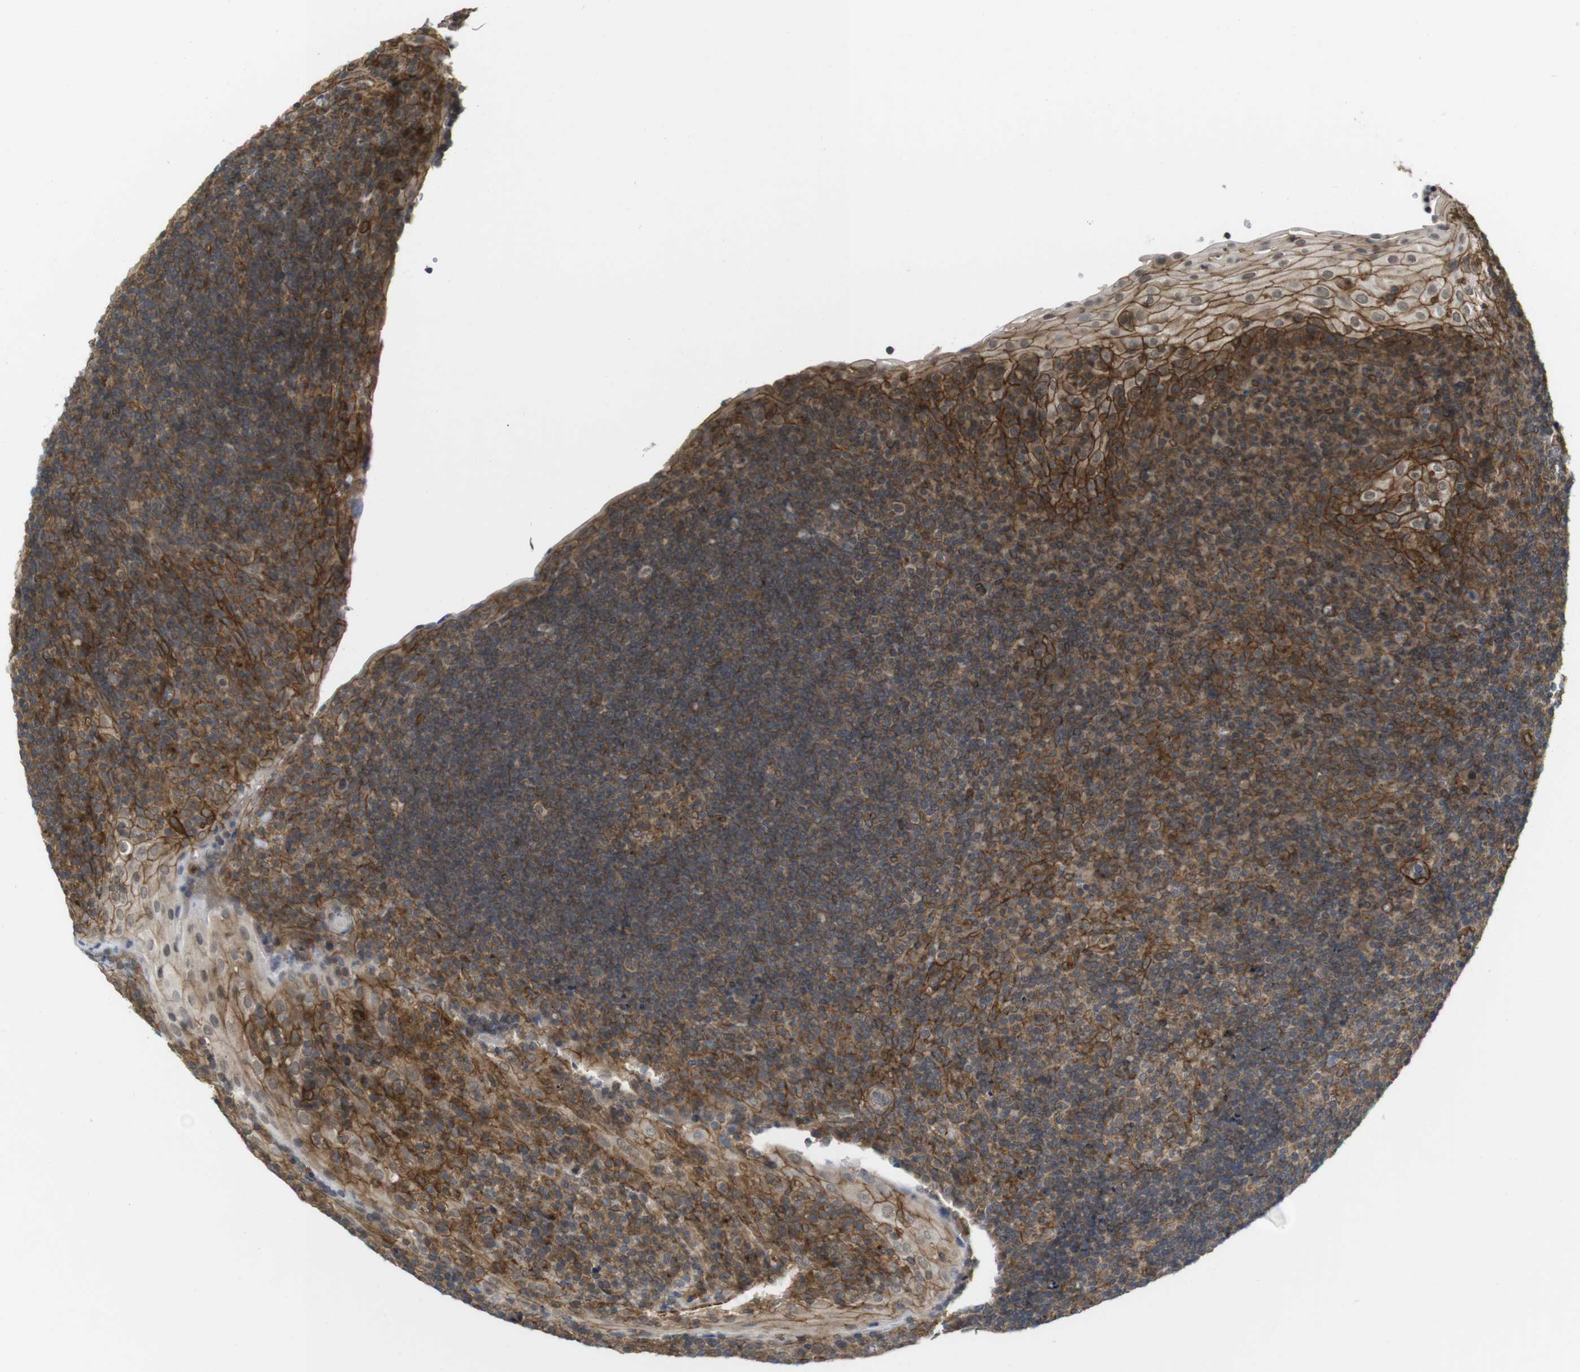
{"staining": {"intensity": "moderate", "quantity": ">75%", "location": "cytoplasmic/membranous"}, "tissue": "tonsil", "cell_type": "Germinal center cells", "image_type": "normal", "snomed": [{"axis": "morphology", "description": "Normal tissue, NOS"}, {"axis": "topography", "description": "Tonsil"}], "caption": "Tonsil stained with DAB immunohistochemistry (IHC) reveals medium levels of moderate cytoplasmic/membranous positivity in approximately >75% of germinal center cells.", "gene": "ZDHHC5", "patient": {"sex": "male", "age": 37}}